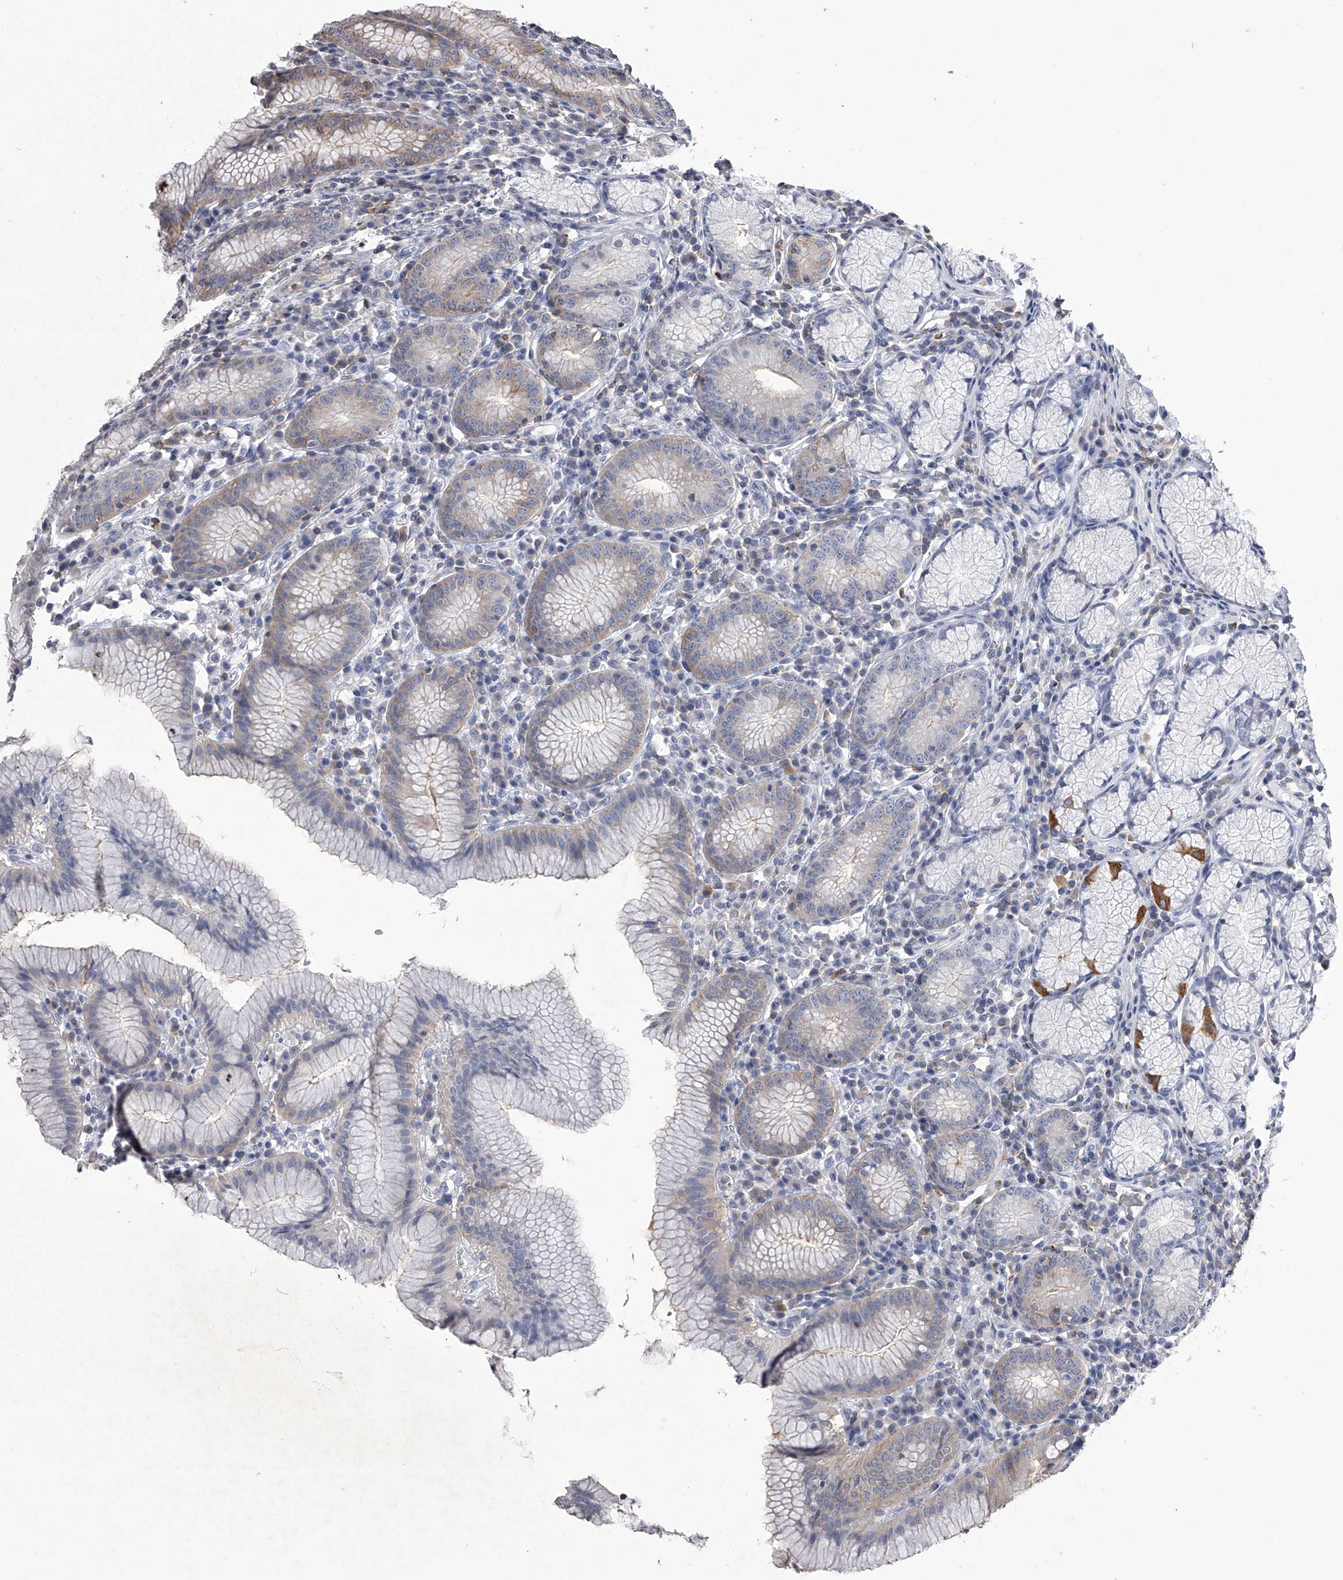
{"staining": {"intensity": "strong", "quantity": "<25%", "location": "cytoplasmic/membranous"}, "tissue": "stomach", "cell_type": "Glandular cells", "image_type": "normal", "snomed": [{"axis": "morphology", "description": "Normal tissue, NOS"}, {"axis": "topography", "description": "Stomach"}], "caption": "Glandular cells demonstrate medium levels of strong cytoplasmic/membranous expression in approximately <25% of cells in benign human stomach.", "gene": "TASP1", "patient": {"sex": "male", "age": 55}}